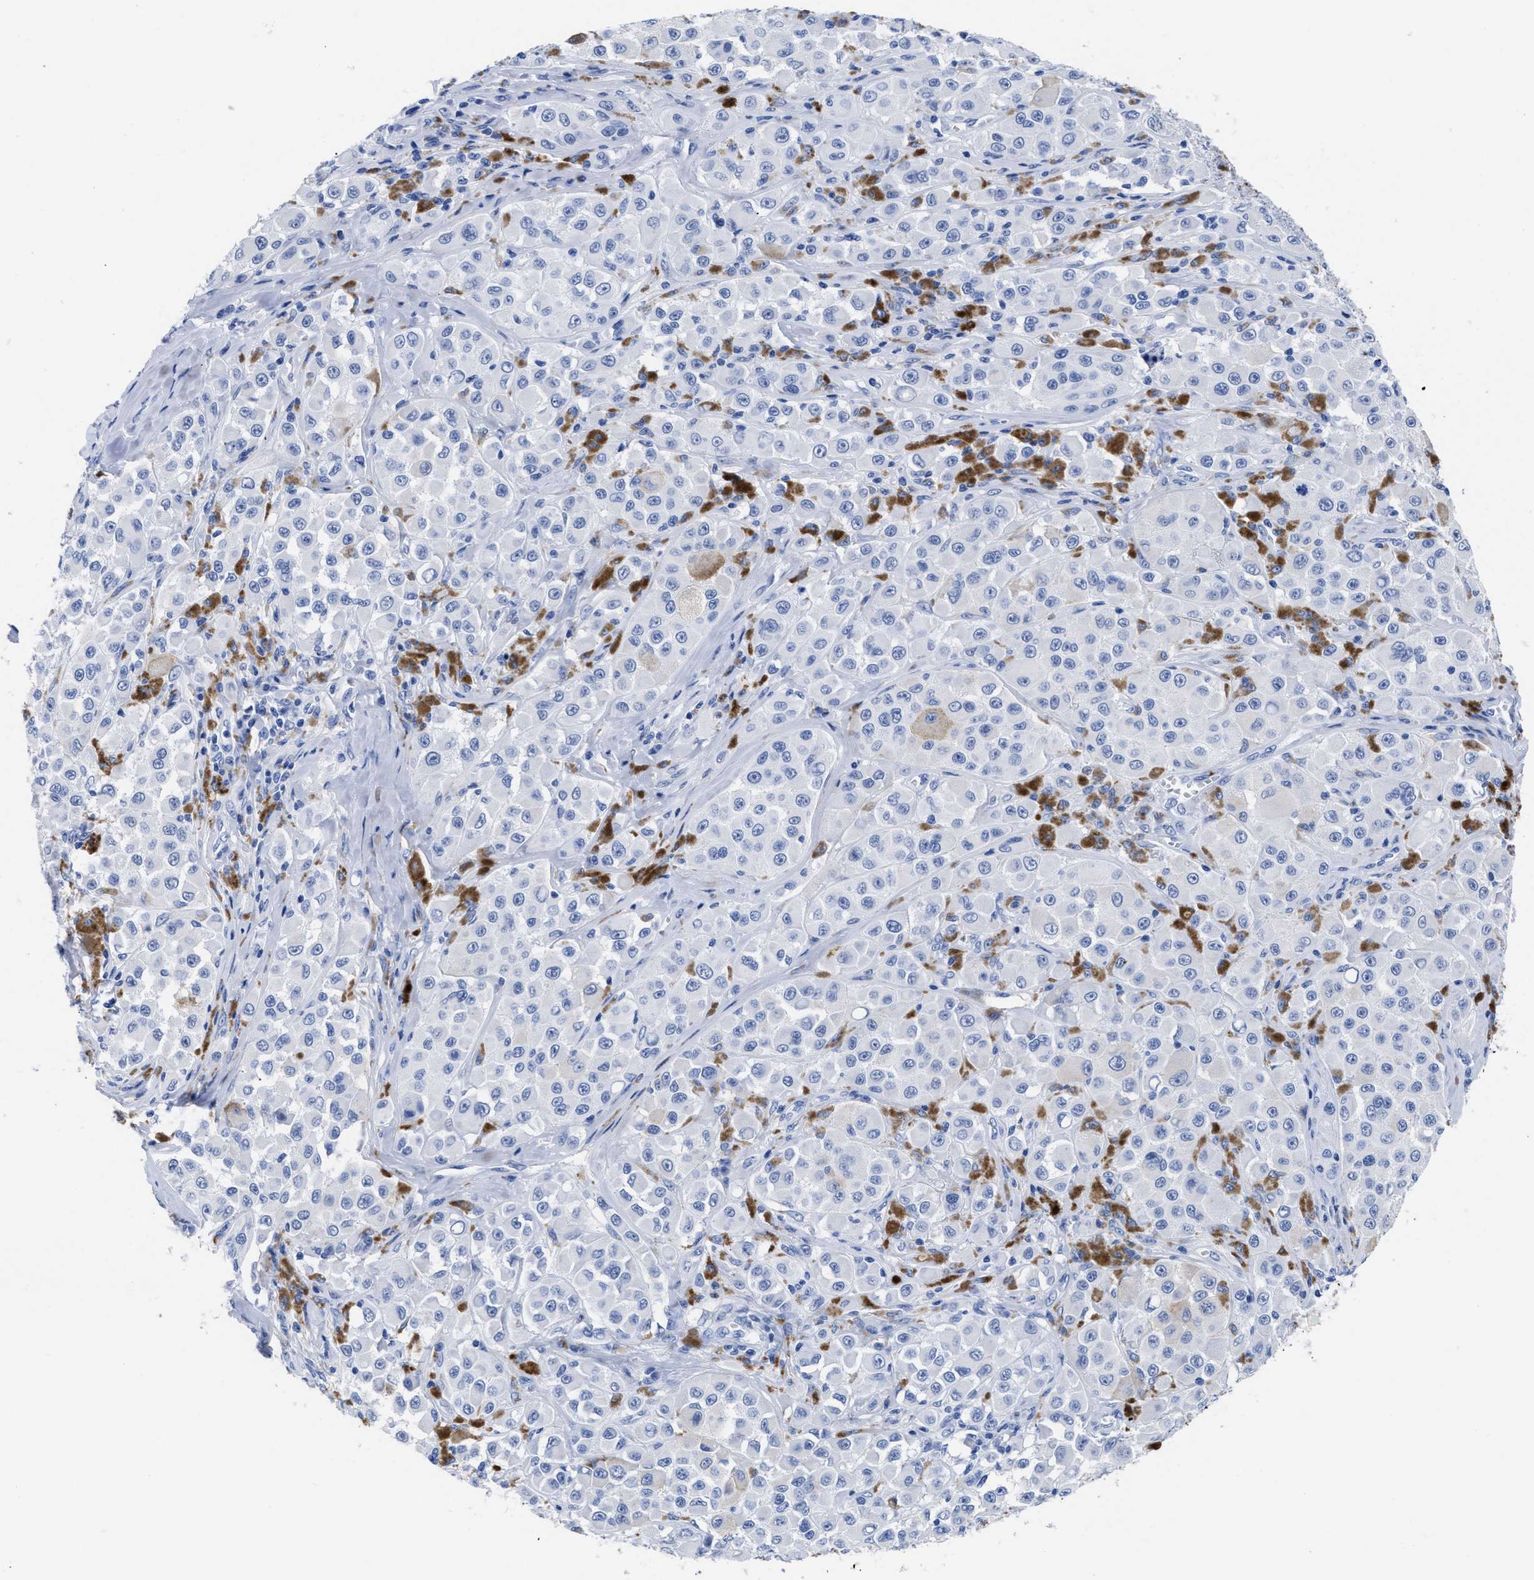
{"staining": {"intensity": "negative", "quantity": "none", "location": "none"}, "tissue": "melanoma", "cell_type": "Tumor cells", "image_type": "cancer", "snomed": [{"axis": "morphology", "description": "Malignant melanoma, NOS"}, {"axis": "topography", "description": "Skin"}], "caption": "Malignant melanoma stained for a protein using IHC demonstrates no expression tumor cells.", "gene": "TREML1", "patient": {"sex": "male", "age": 84}}